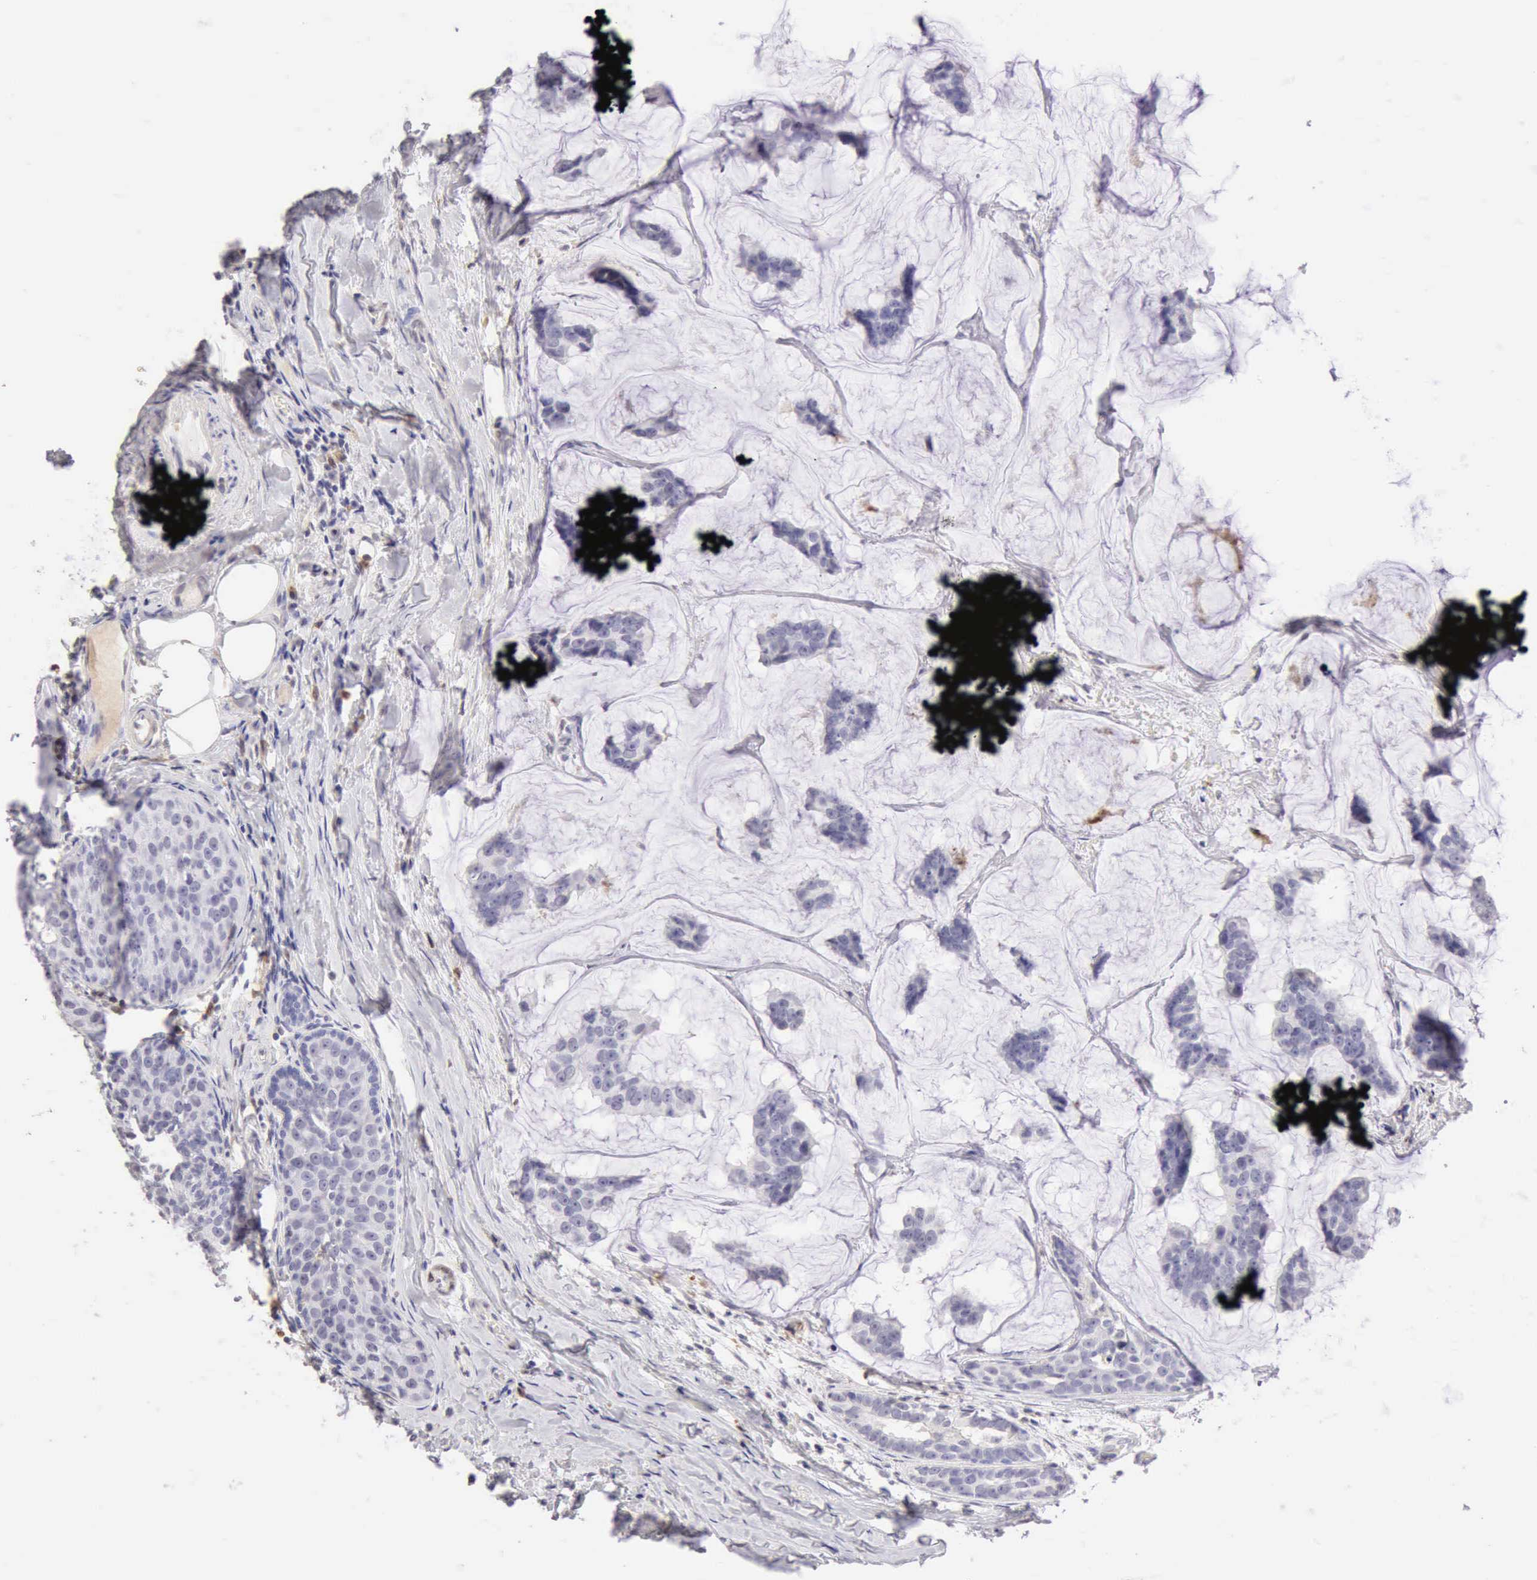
{"staining": {"intensity": "negative", "quantity": "none", "location": "none"}, "tissue": "breast cancer", "cell_type": "Tumor cells", "image_type": "cancer", "snomed": [{"axis": "morphology", "description": "Normal tissue, NOS"}, {"axis": "morphology", "description": "Duct carcinoma"}, {"axis": "topography", "description": "Breast"}], "caption": "Human breast invasive ductal carcinoma stained for a protein using immunohistochemistry exhibits no staining in tumor cells.", "gene": "RNASE1", "patient": {"sex": "female", "age": 50}}